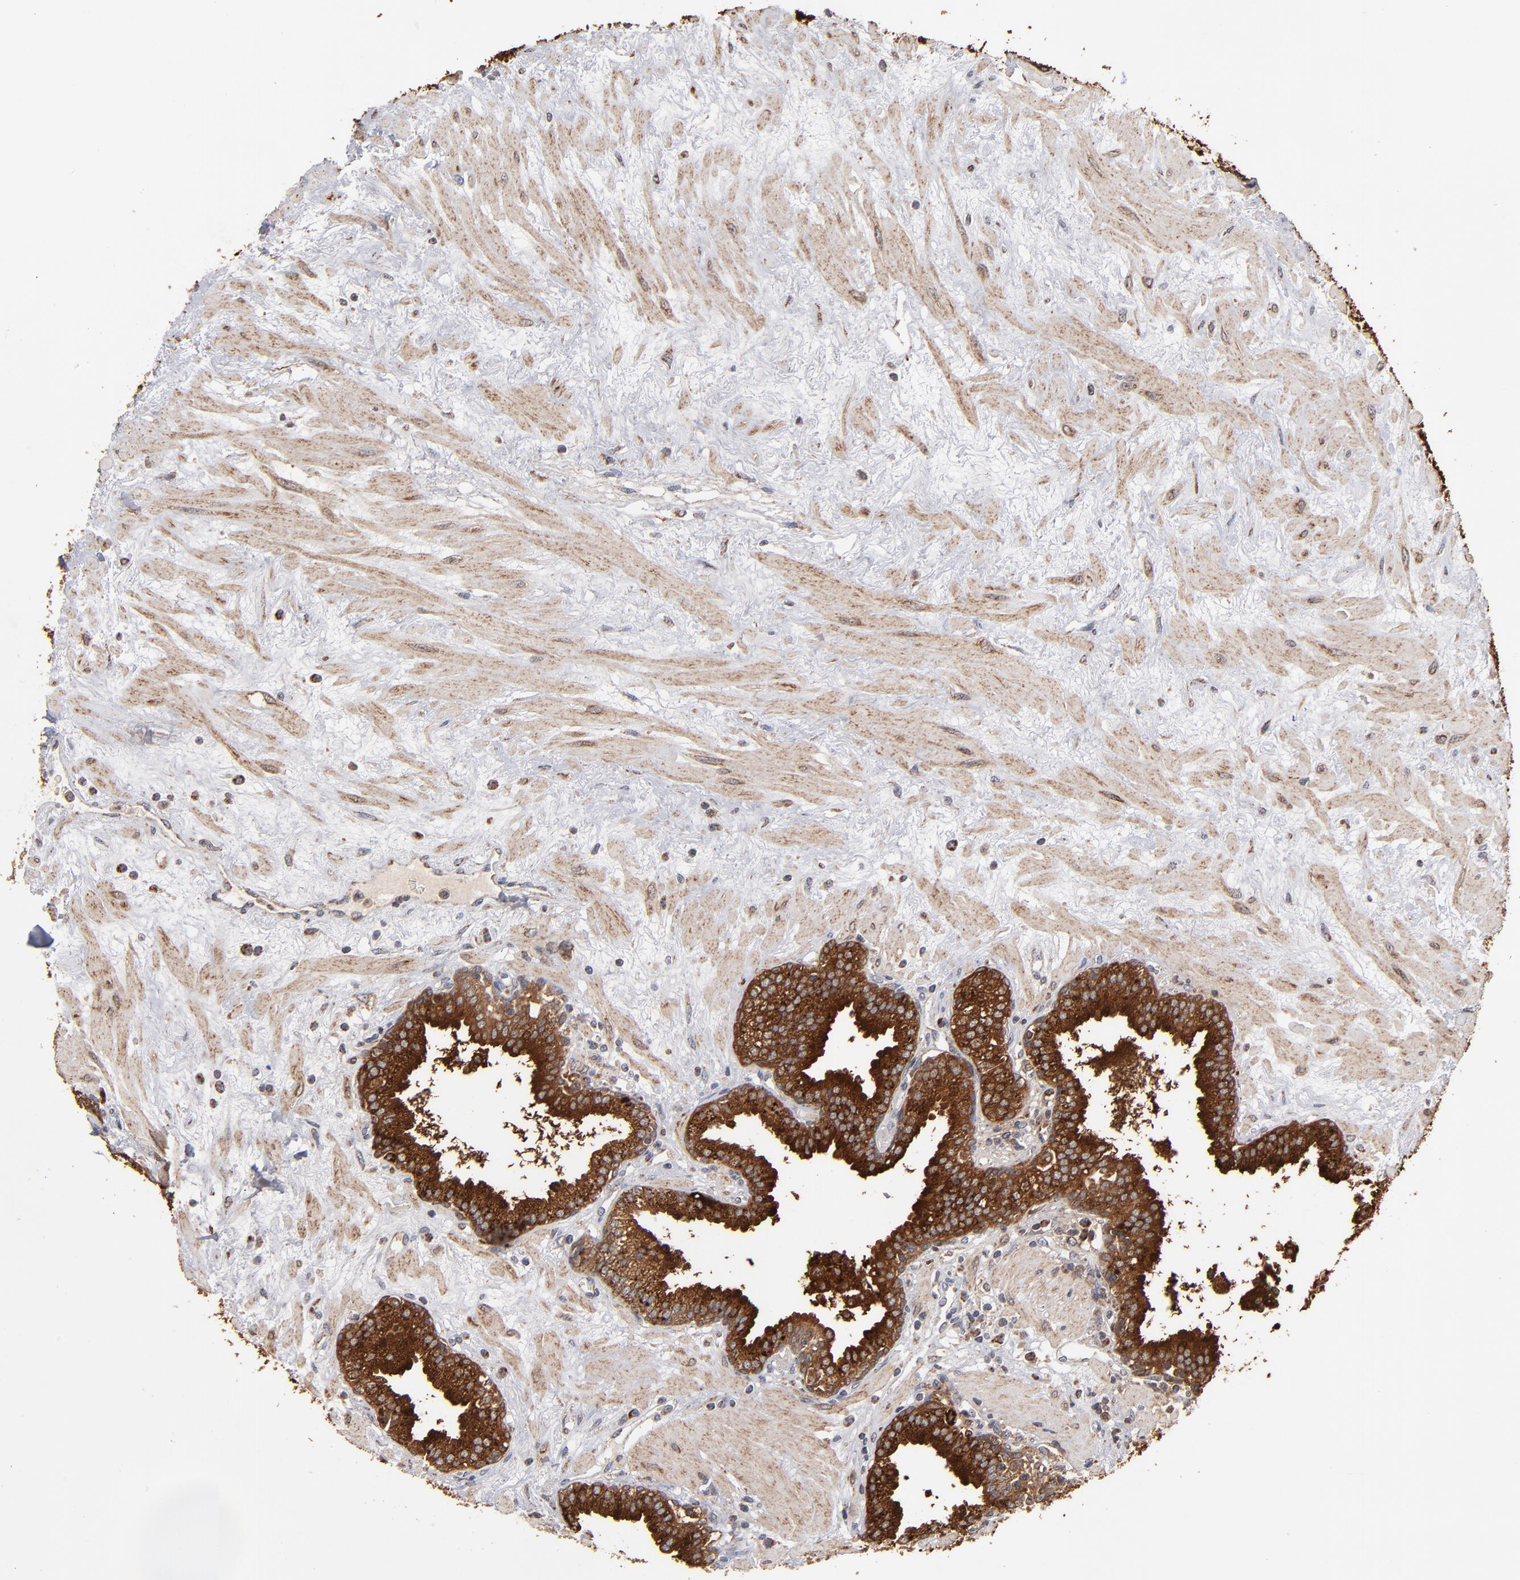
{"staining": {"intensity": "strong", "quantity": ">75%", "location": "cytoplasmic/membranous"}, "tissue": "prostate", "cell_type": "Glandular cells", "image_type": "normal", "snomed": [{"axis": "morphology", "description": "Normal tissue, NOS"}, {"axis": "topography", "description": "Prostate"}], "caption": "Immunohistochemical staining of benign prostate exhibits high levels of strong cytoplasmic/membranous expression in about >75% of glandular cells.", "gene": "MIPOL1", "patient": {"sex": "male", "age": 64}}